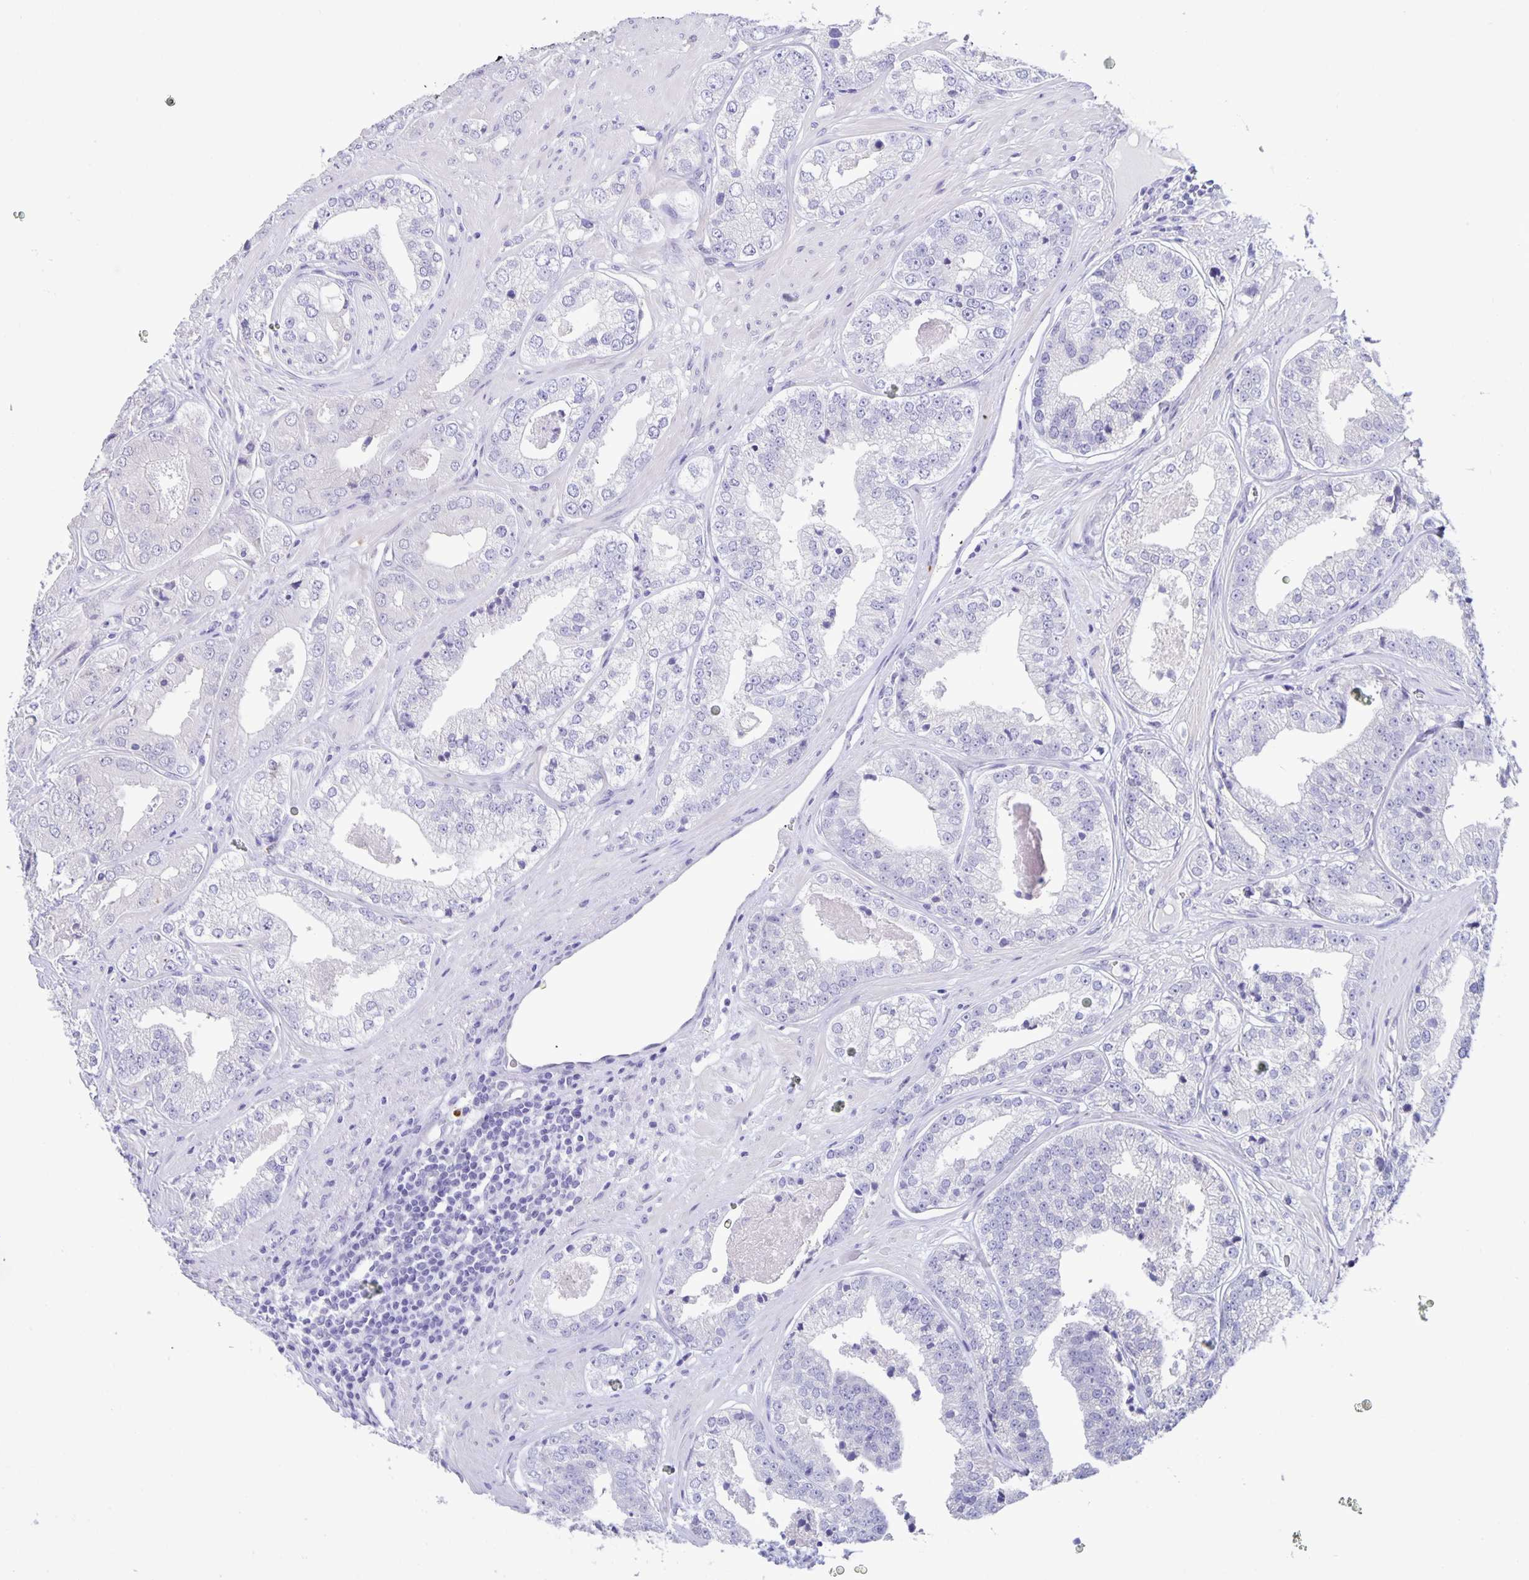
{"staining": {"intensity": "negative", "quantity": "none", "location": "none"}, "tissue": "prostate cancer", "cell_type": "Tumor cells", "image_type": "cancer", "snomed": [{"axis": "morphology", "description": "Adenocarcinoma, Low grade"}, {"axis": "topography", "description": "Prostate"}], "caption": "A histopathology image of human prostate cancer (low-grade adenocarcinoma) is negative for staining in tumor cells.", "gene": "ERMN", "patient": {"sex": "male", "age": 60}}